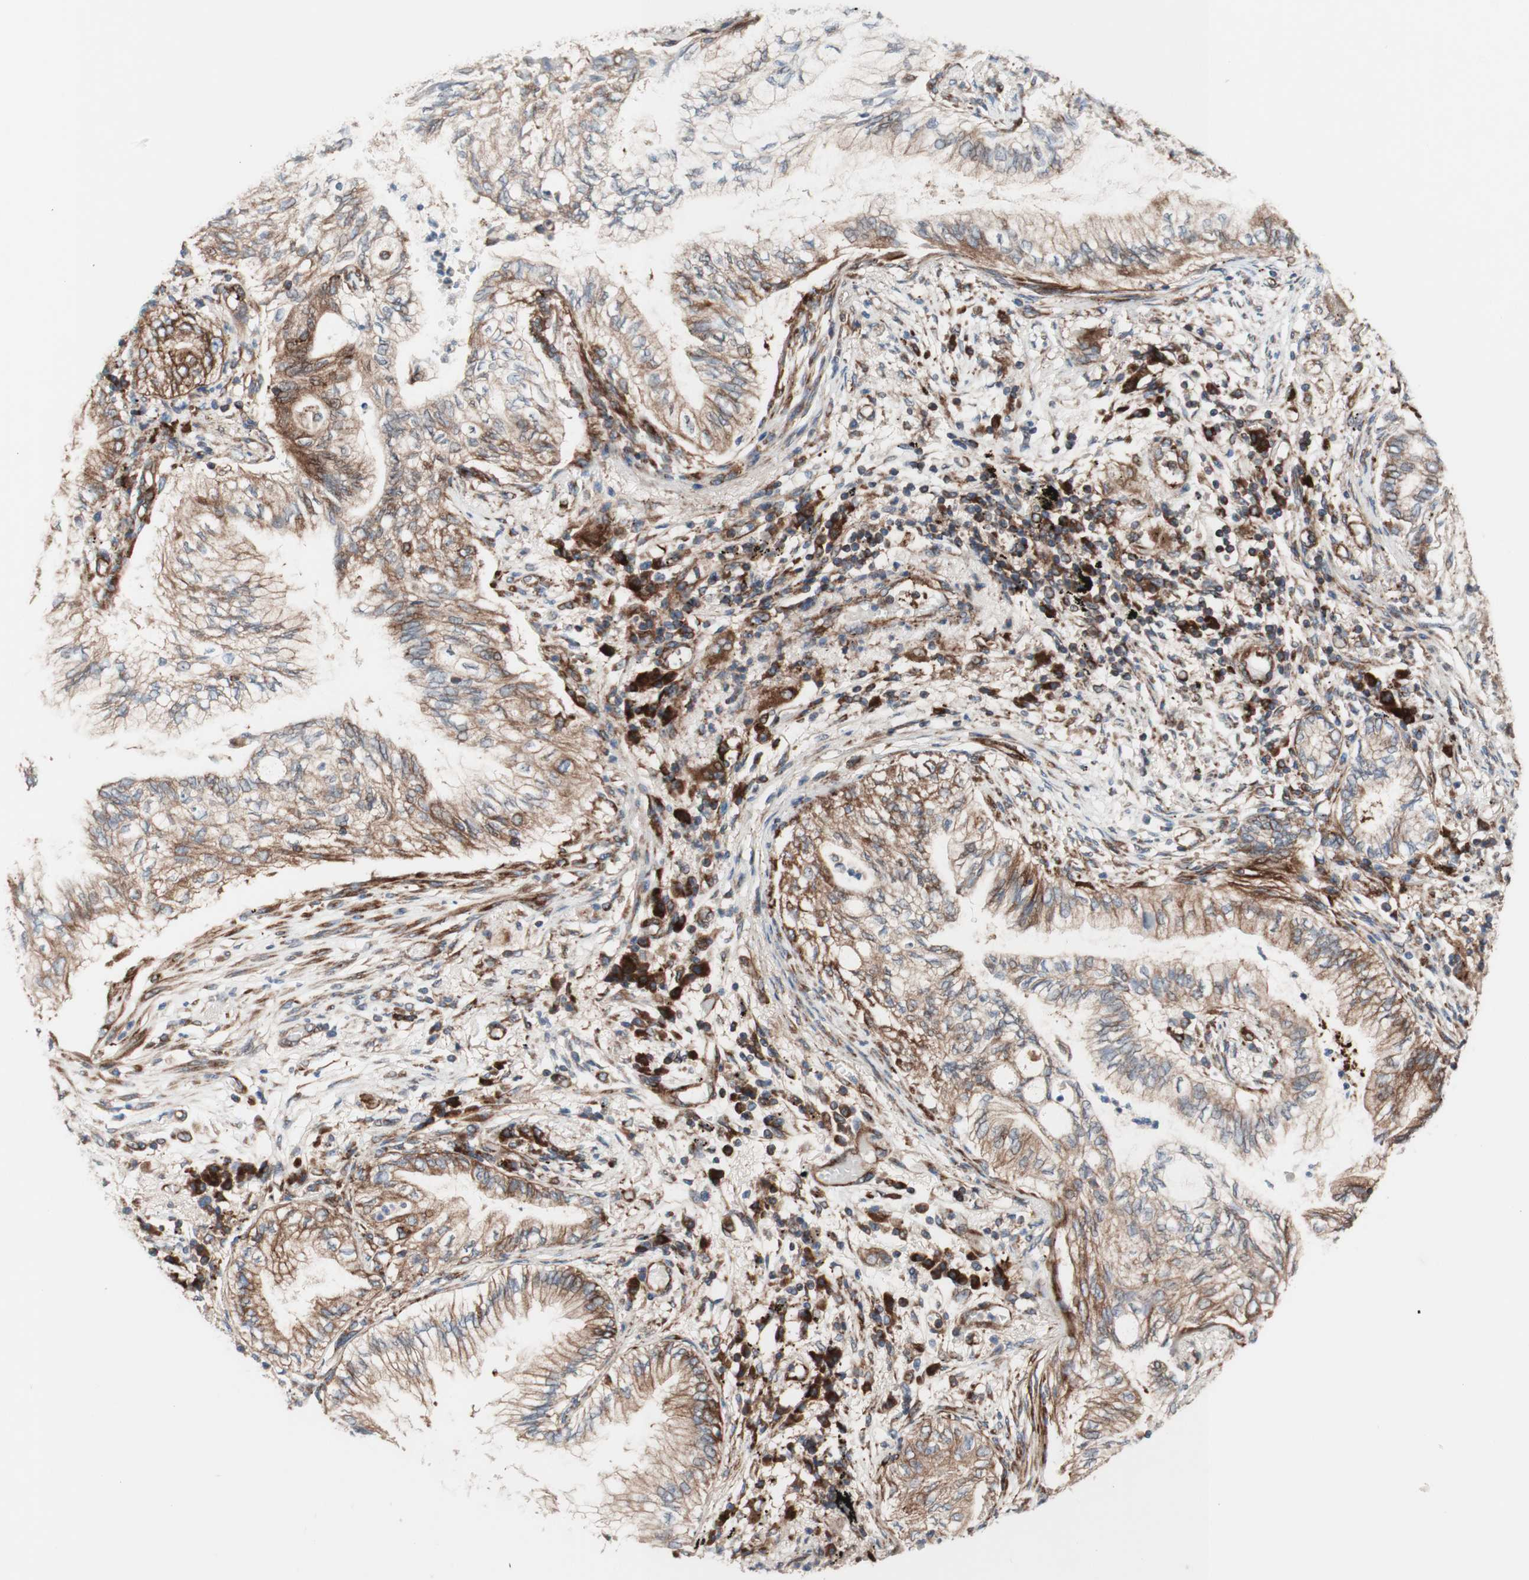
{"staining": {"intensity": "weak", "quantity": ">75%", "location": "cytoplasmic/membranous"}, "tissue": "lung cancer", "cell_type": "Tumor cells", "image_type": "cancer", "snomed": [{"axis": "morphology", "description": "Normal tissue, NOS"}, {"axis": "morphology", "description": "Adenocarcinoma, NOS"}, {"axis": "topography", "description": "Bronchus"}, {"axis": "topography", "description": "Lung"}], "caption": "Protein staining exhibits weak cytoplasmic/membranous staining in approximately >75% of tumor cells in lung cancer (adenocarcinoma). (Stains: DAB (3,3'-diaminobenzidine) in brown, nuclei in blue, Microscopy: brightfield microscopy at high magnification).", "gene": "CCN4", "patient": {"sex": "female", "age": 70}}